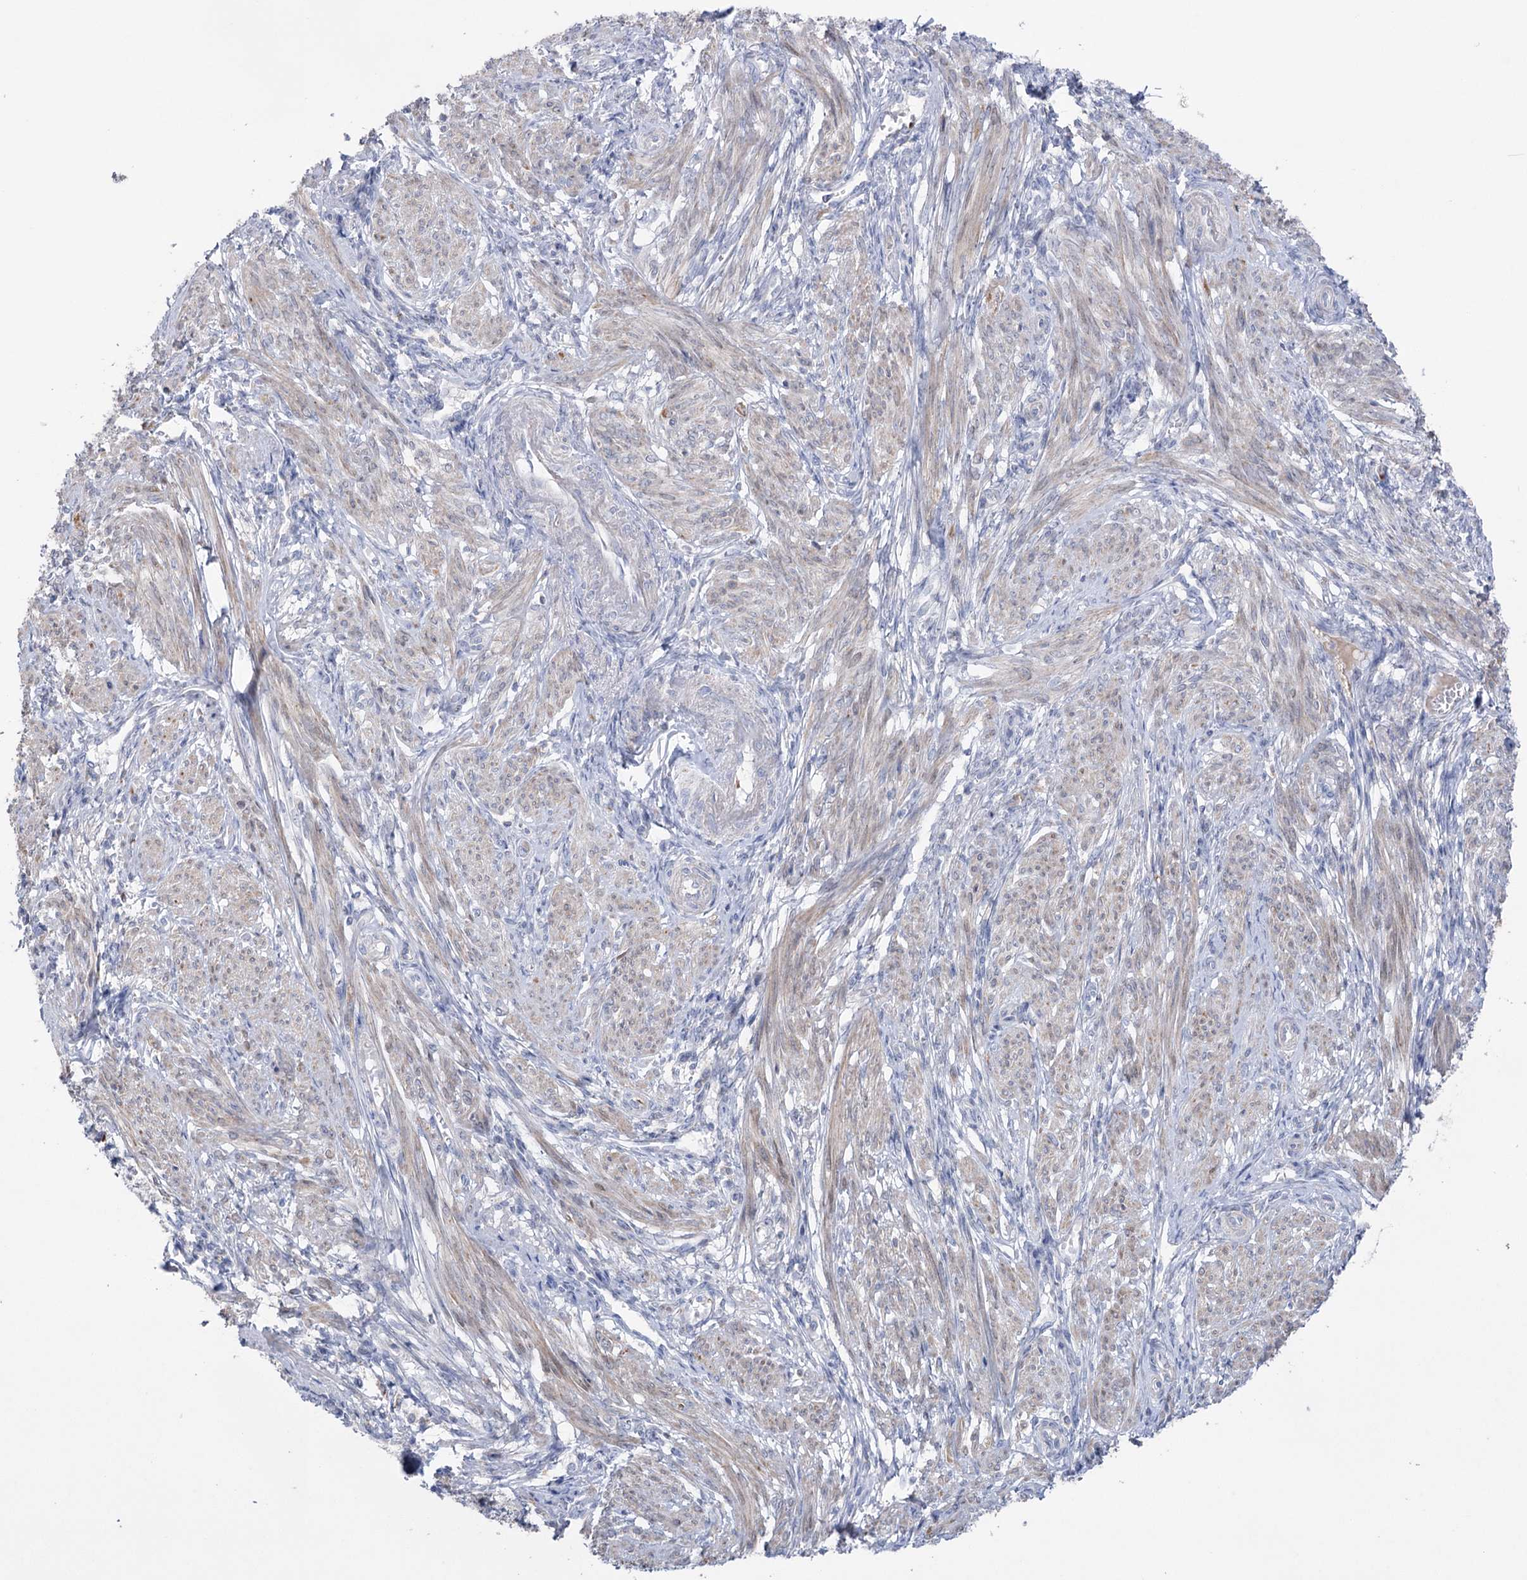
{"staining": {"intensity": "moderate", "quantity": "25%-75%", "location": "cytoplasmic/membranous"}, "tissue": "smooth muscle", "cell_type": "Smooth muscle cells", "image_type": "normal", "snomed": [{"axis": "morphology", "description": "Normal tissue, NOS"}, {"axis": "topography", "description": "Smooth muscle"}], "caption": "The micrograph exhibits staining of unremarkable smooth muscle, revealing moderate cytoplasmic/membranous protein positivity (brown color) within smooth muscle cells. (DAB (3,3'-diaminobenzidine) IHC, brown staining for protein, blue staining for nuclei).", "gene": "MTCH2", "patient": {"sex": "female", "age": 39}}